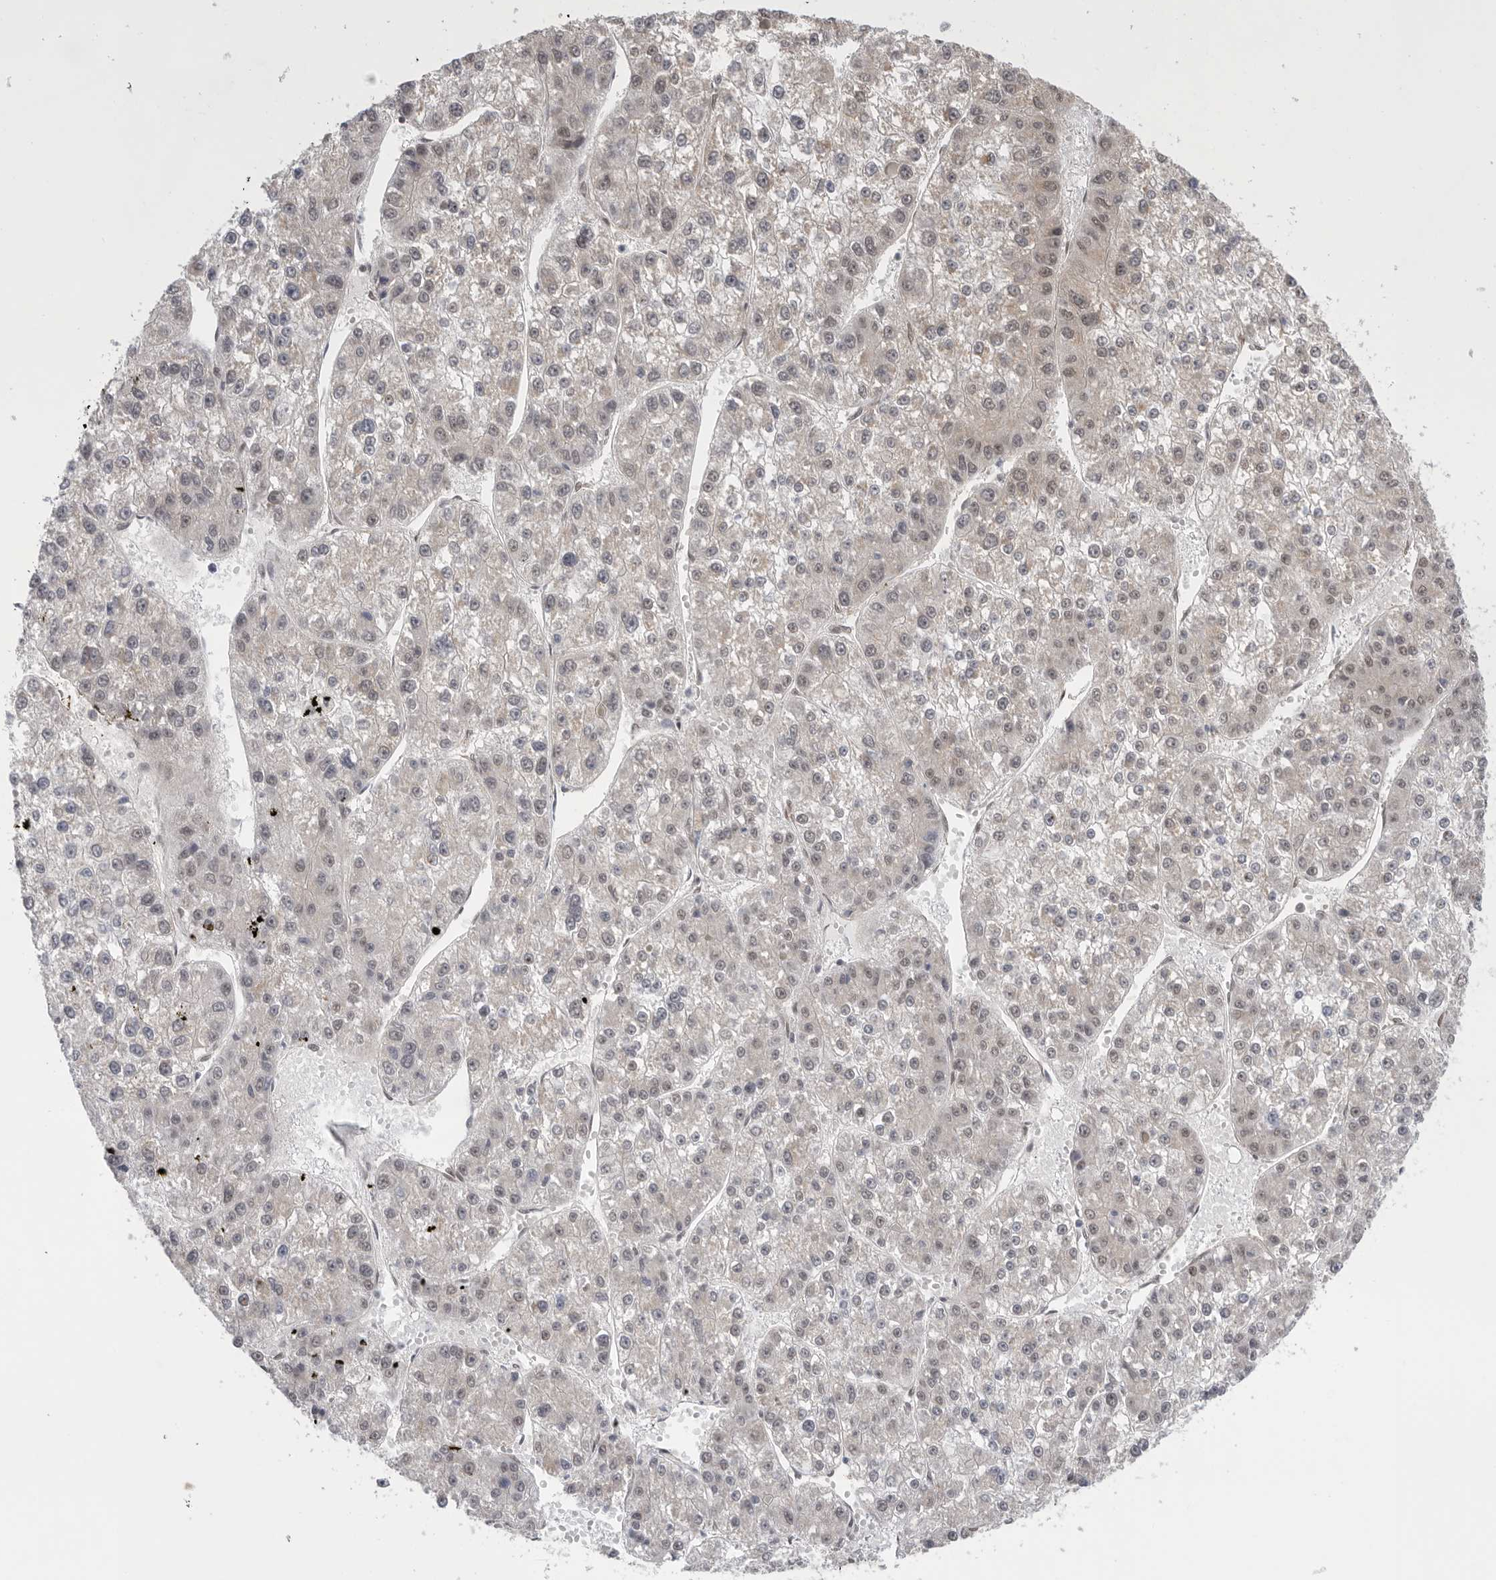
{"staining": {"intensity": "weak", "quantity": "<25%", "location": "nuclear"}, "tissue": "liver cancer", "cell_type": "Tumor cells", "image_type": "cancer", "snomed": [{"axis": "morphology", "description": "Carcinoma, Hepatocellular, NOS"}, {"axis": "topography", "description": "Liver"}], "caption": "The micrograph demonstrates no staining of tumor cells in hepatocellular carcinoma (liver).", "gene": "VPS50", "patient": {"sex": "female", "age": 73}}